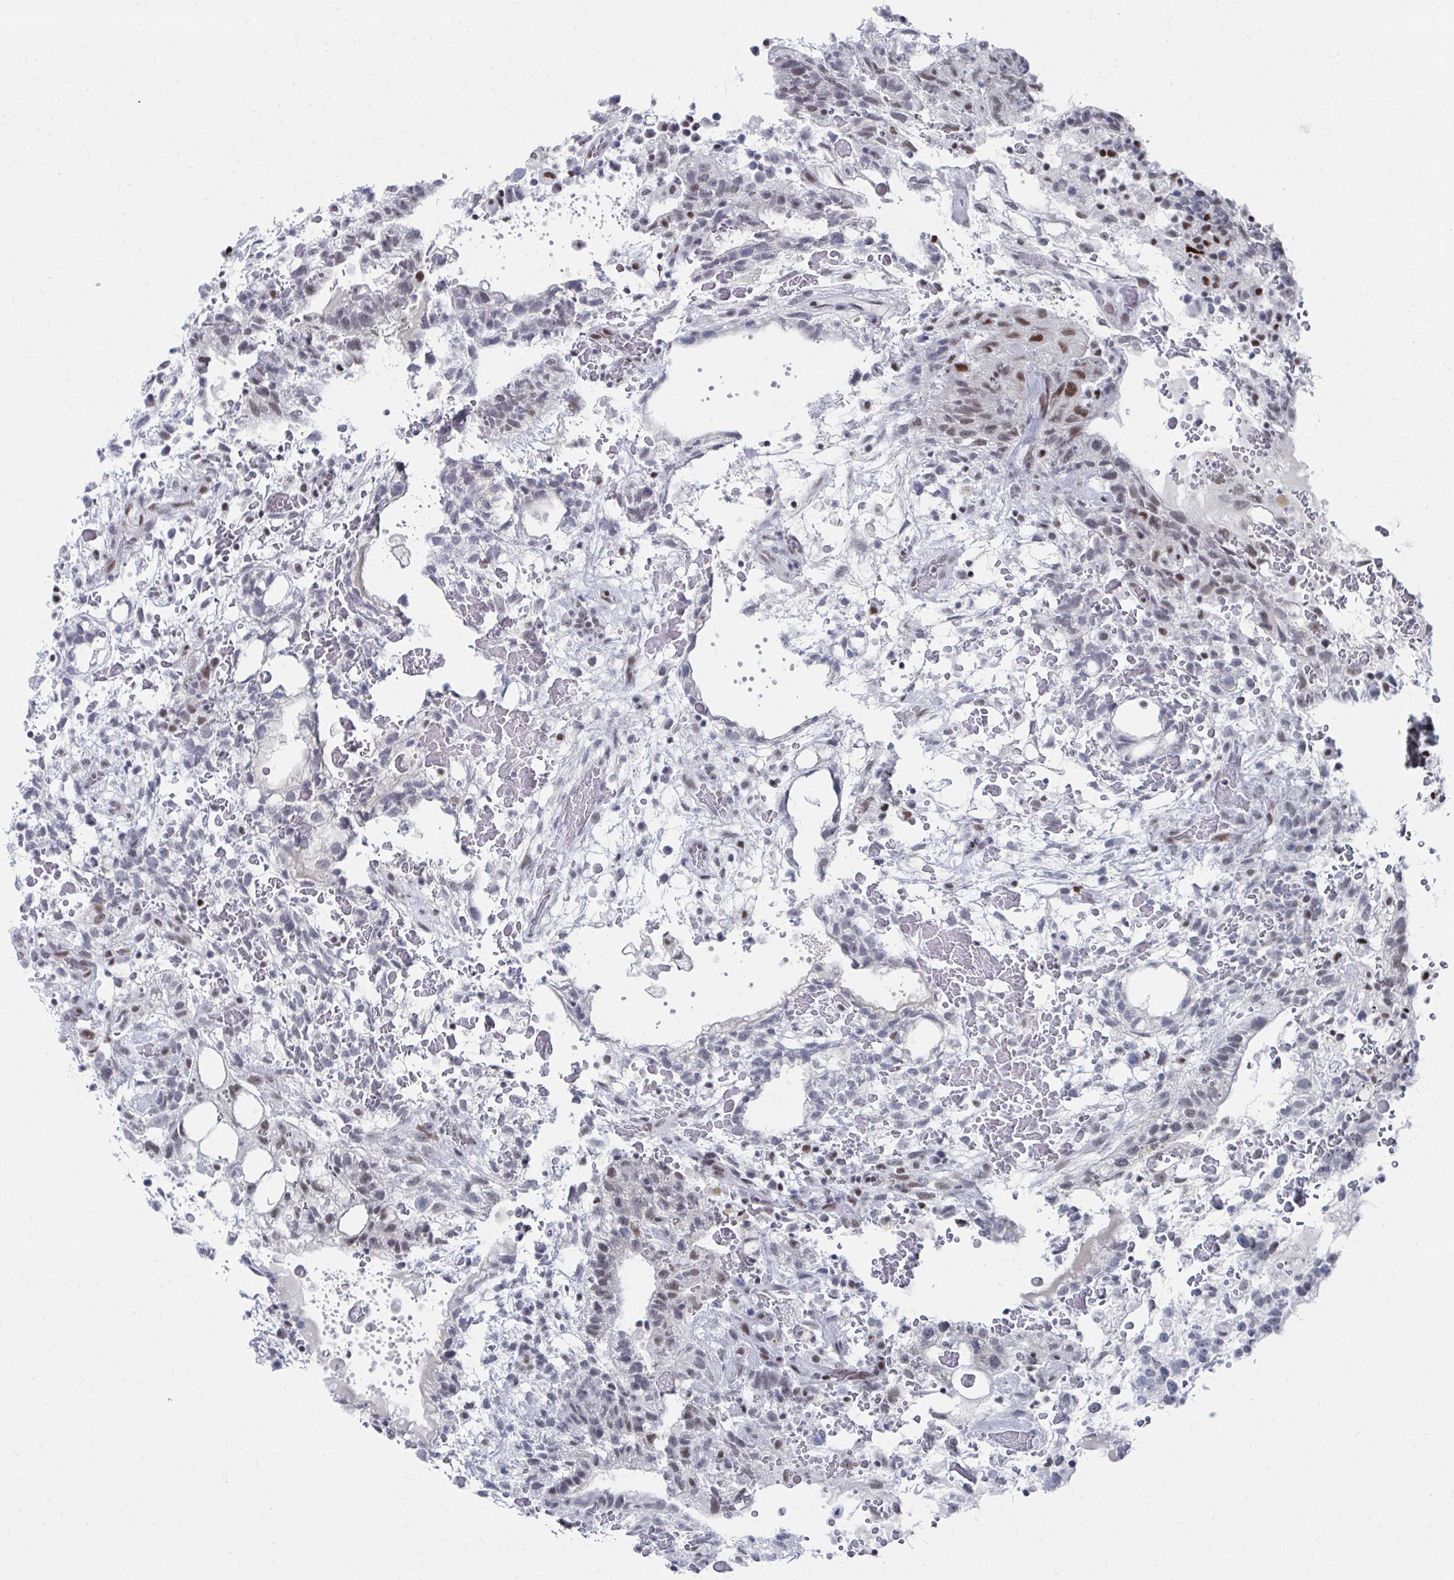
{"staining": {"intensity": "moderate", "quantity": "<25%", "location": "nuclear"}, "tissue": "testis cancer", "cell_type": "Tumor cells", "image_type": "cancer", "snomed": [{"axis": "morphology", "description": "Normal tissue, NOS"}, {"axis": "morphology", "description": "Carcinoma, Embryonal, NOS"}, {"axis": "topography", "description": "Testis"}], "caption": "Immunohistochemistry (IHC) of testis cancer (embryonal carcinoma) shows low levels of moderate nuclear staining in approximately <25% of tumor cells.", "gene": "CDIN1", "patient": {"sex": "male", "age": 32}}